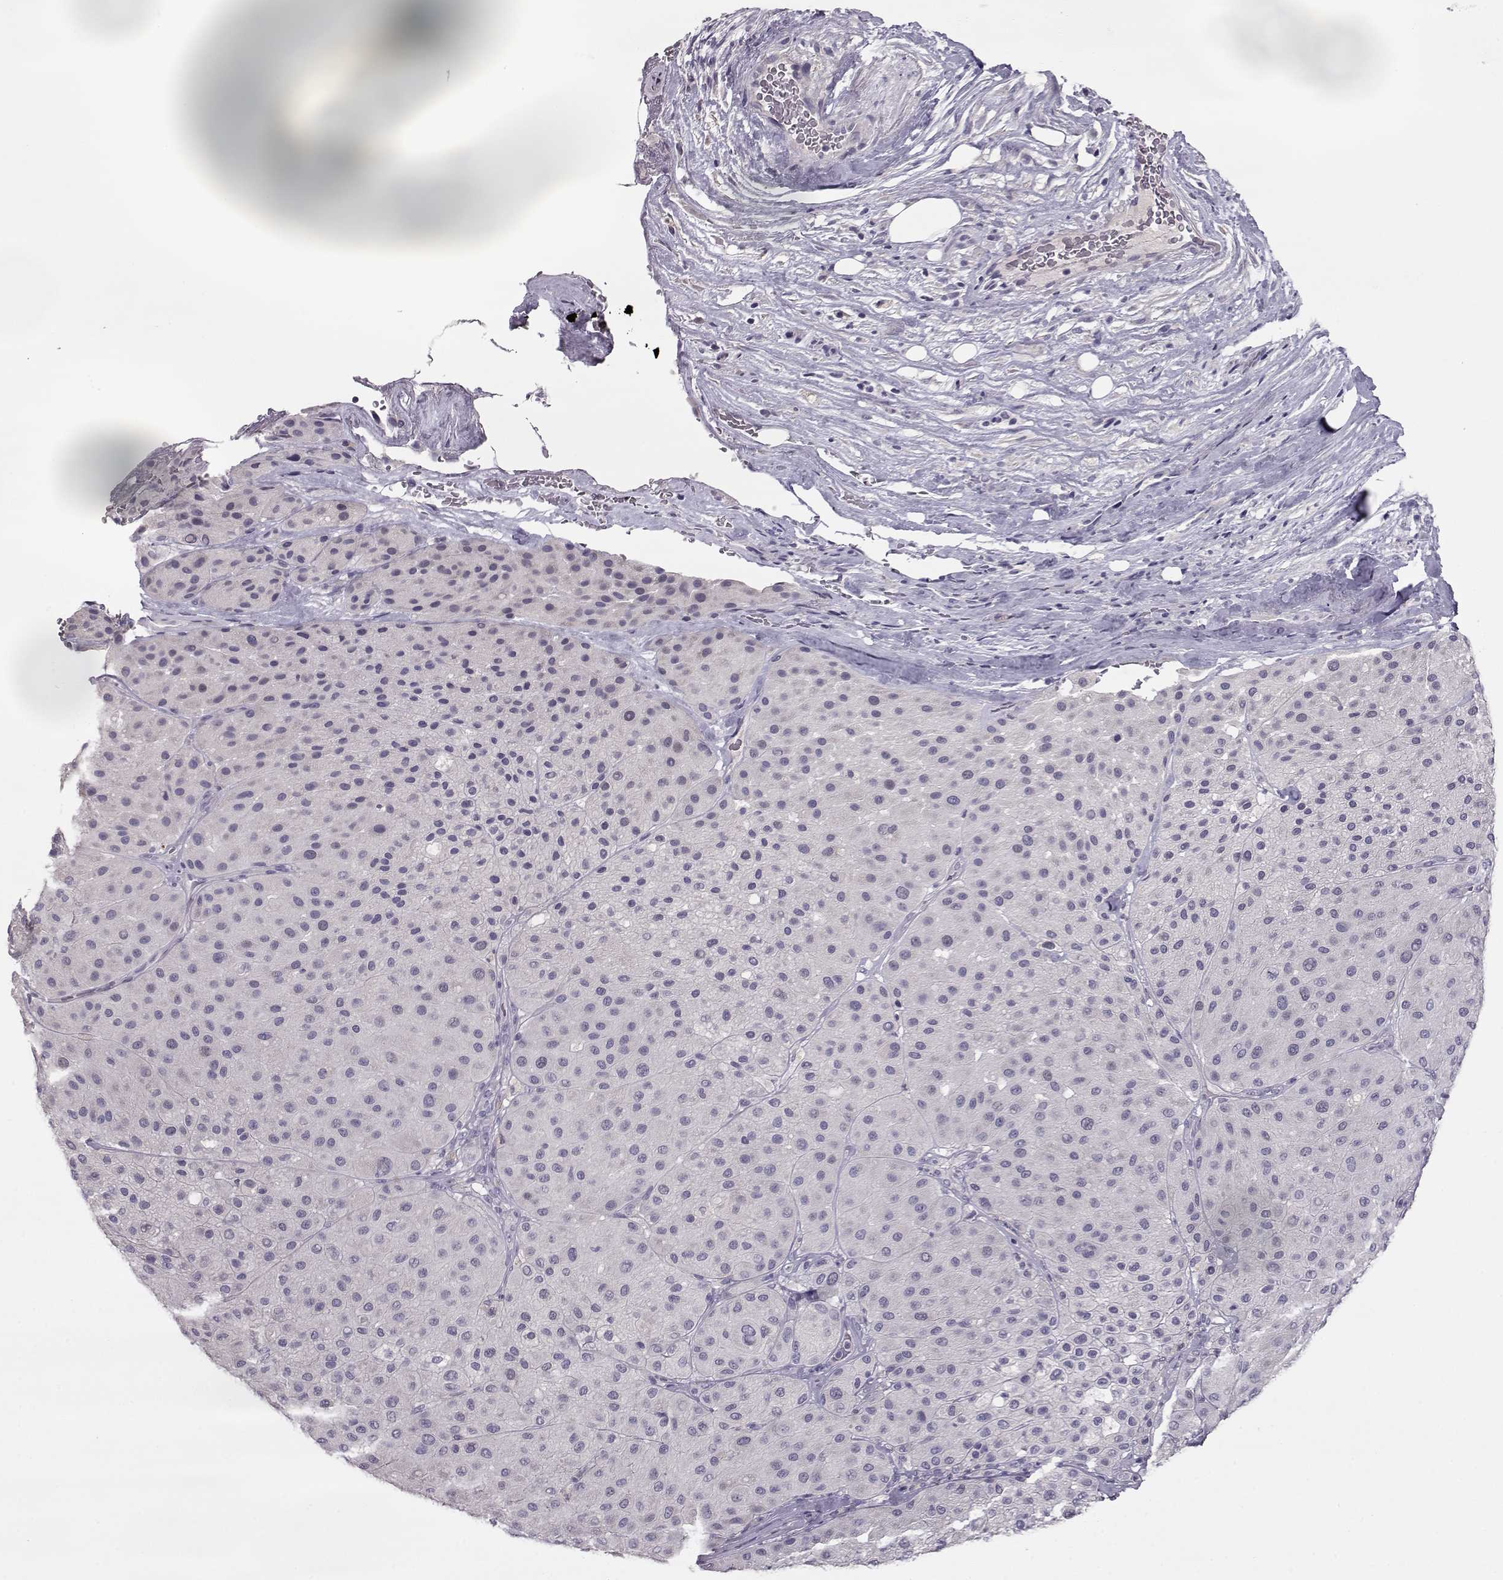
{"staining": {"intensity": "negative", "quantity": "none", "location": "none"}, "tissue": "melanoma", "cell_type": "Tumor cells", "image_type": "cancer", "snomed": [{"axis": "morphology", "description": "Malignant melanoma, Metastatic site"}, {"axis": "topography", "description": "Smooth muscle"}], "caption": "High power microscopy histopathology image of an immunohistochemistry (IHC) photomicrograph of melanoma, revealing no significant positivity in tumor cells. (Immunohistochemistry, brightfield microscopy, high magnification).", "gene": "GRK1", "patient": {"sex": "male", "age": 41}}